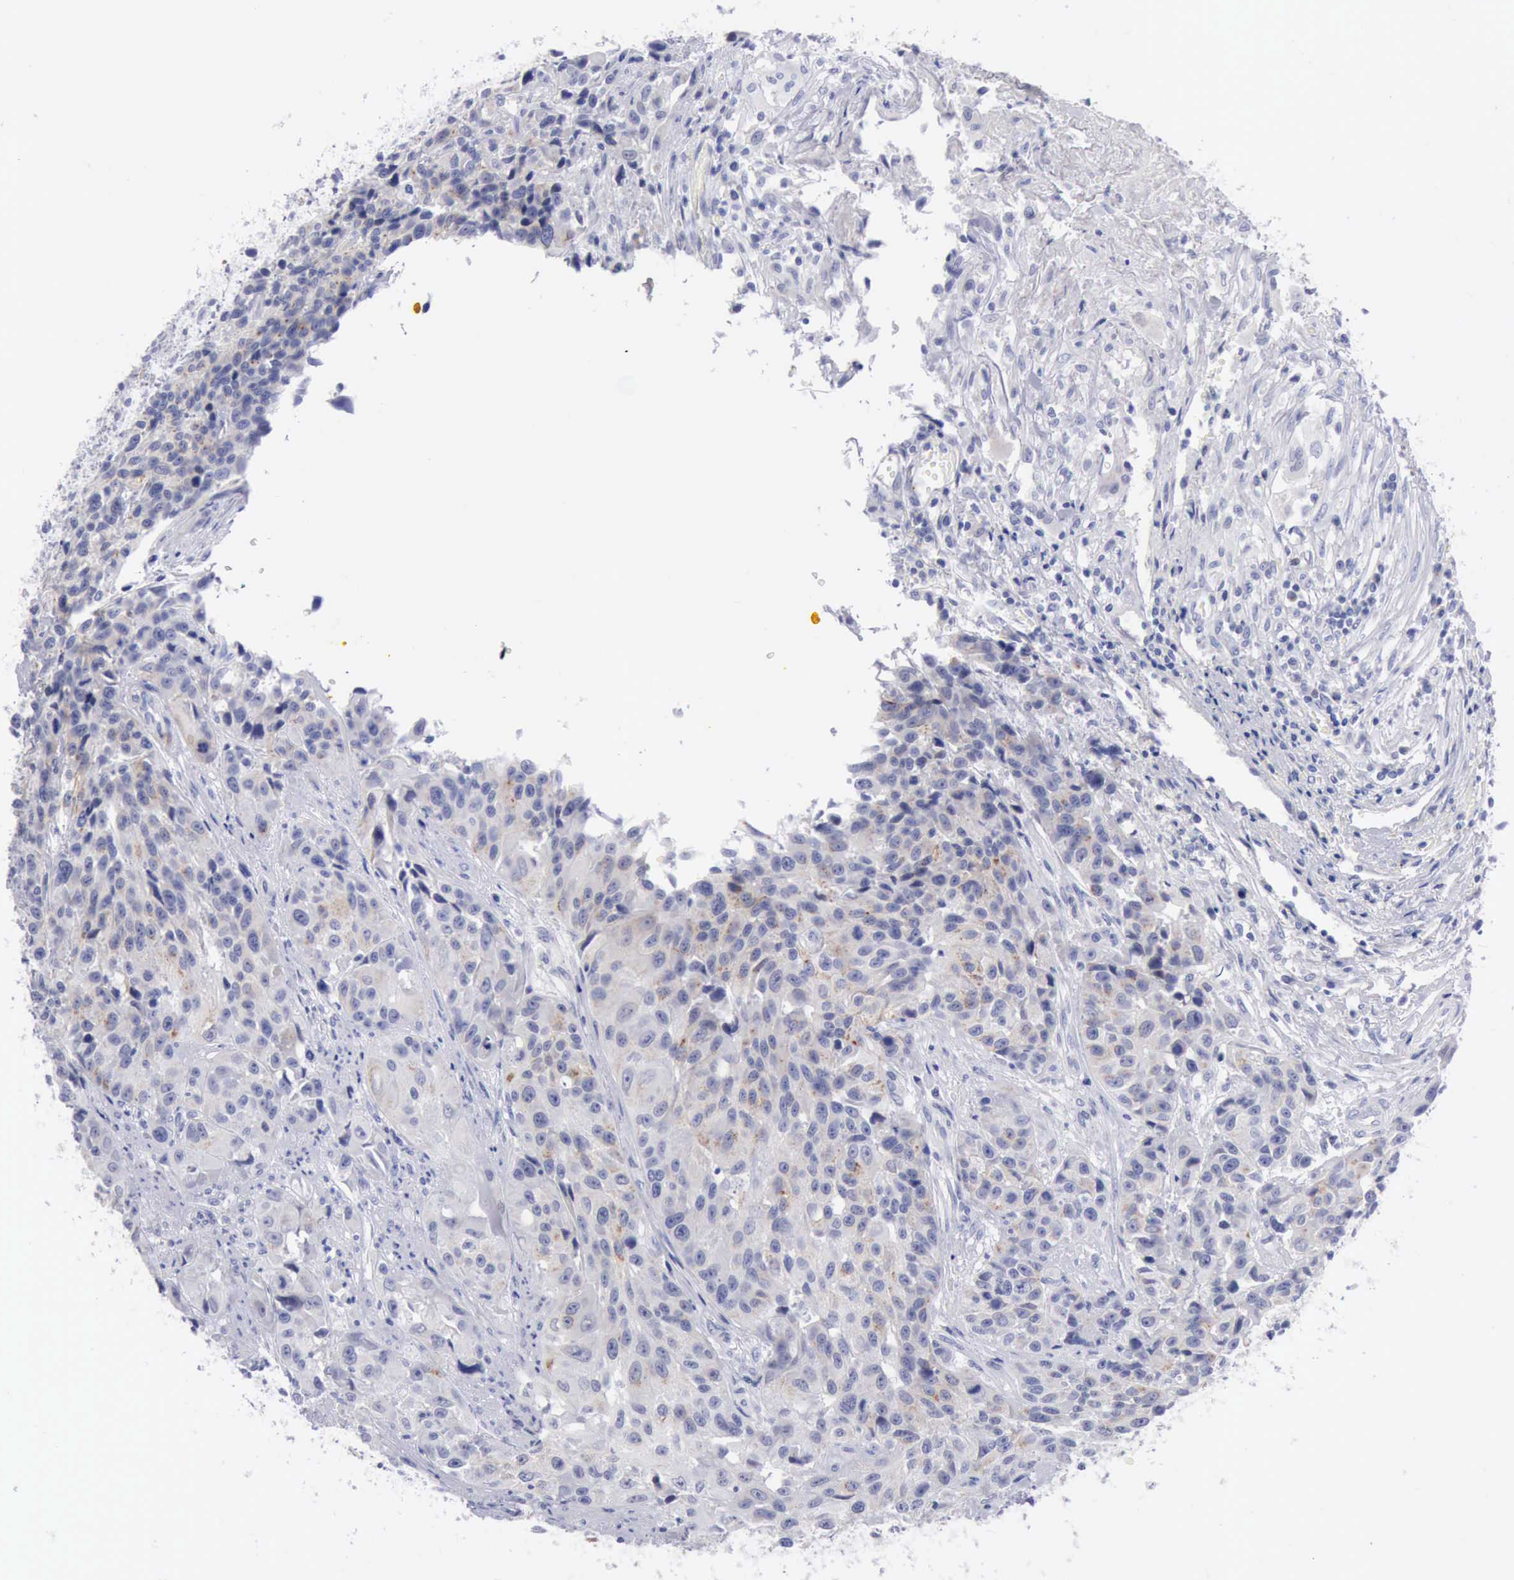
{"staining": {"intensity": "negative", "quantity": "none", "location": "none"}, "tissue": "urothelial cancer", "cell_type": "Tumor cells", "image_type": "cancer", "snomed": [{"axis": "morphology", "description": "Urothelial carcinoma, High grade"}, {"axis": "topography", "description": "Urinary bladder"}], "caption": "Immunohistochemistry photomicrograph of urothelial cancer stained for a protein (brown), which demonstrates no expression in tumor cells.", "gene": "ANGEL1", "patient": {"sex": "female", "age": 81}}